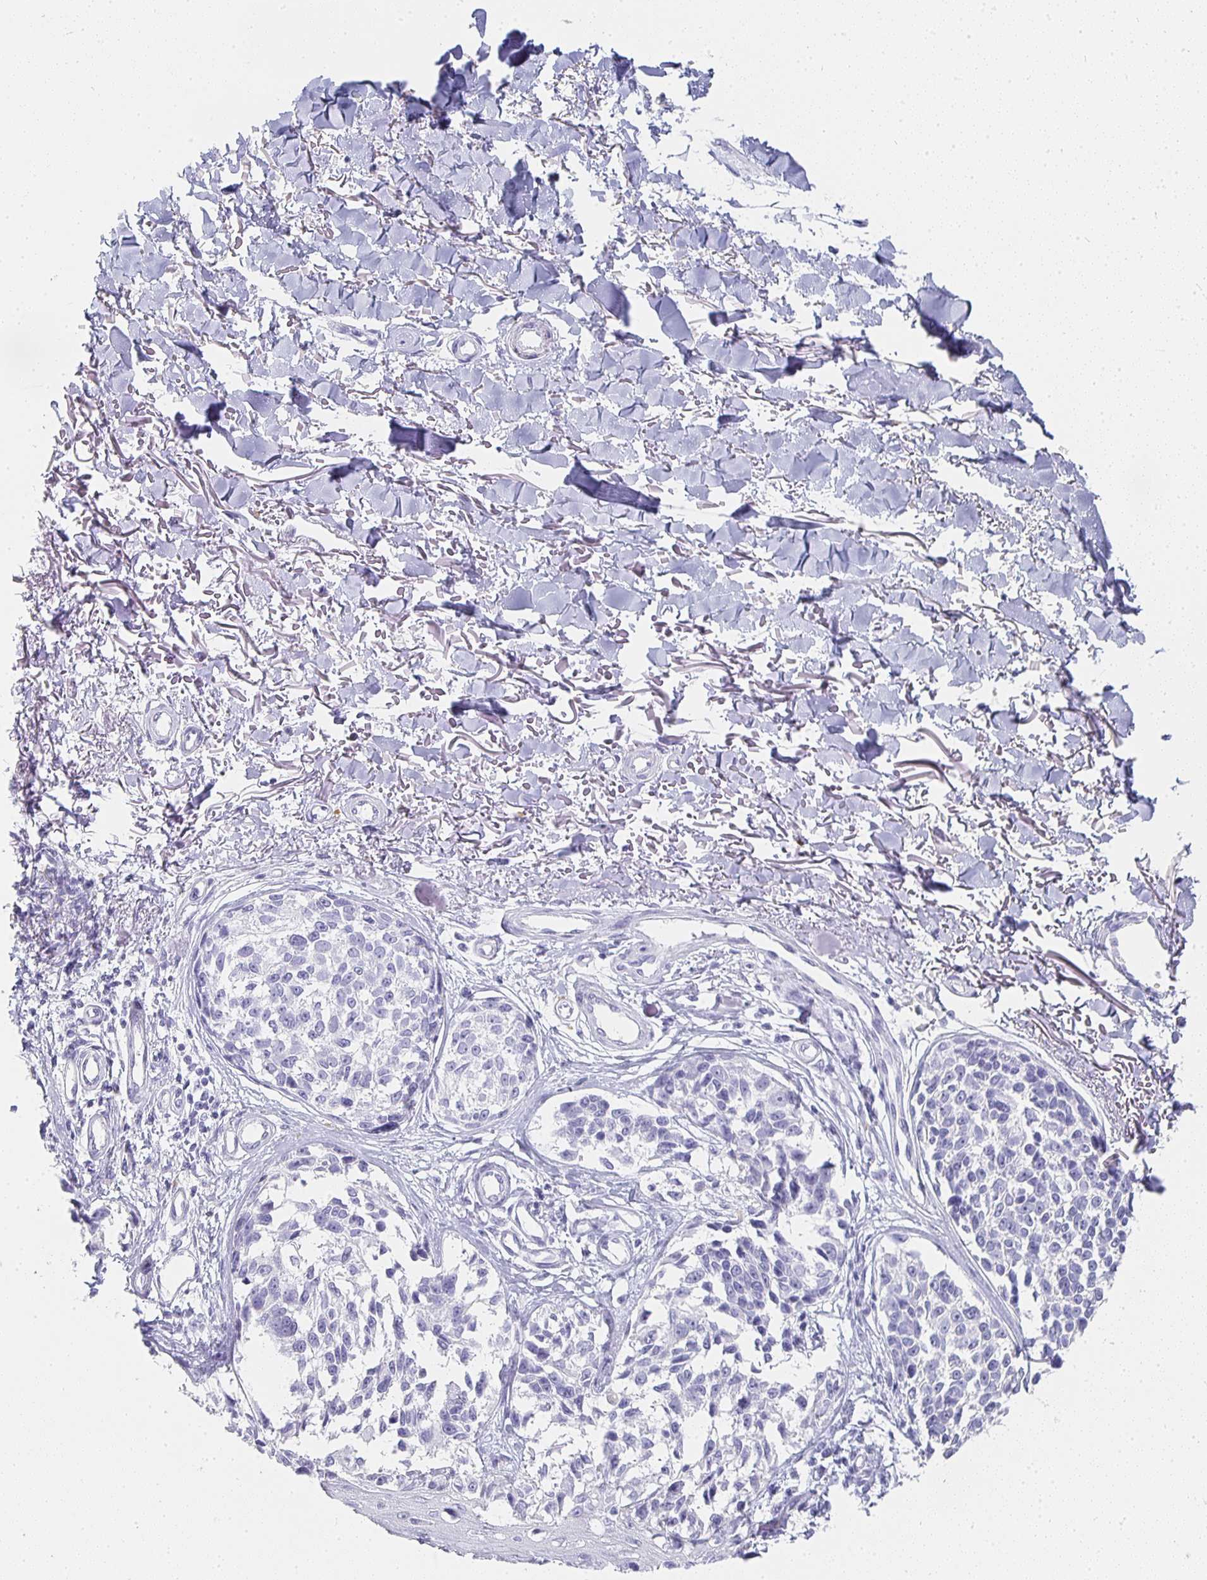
{"staining": {"intensity": "negative", "quantity": "none", "location": "none"}, "tissue": "melanoma", "cell_type": "Tumor cells", "image_type": "cancer", "snomed": [{"axis": "morphology", "description": "Malignant melanoma, NOS"}, {"axis": "topography", "description": "Skin"}], "caption": "There is no significant staining in tumor cells of malignant melanoma.", "gene": "TPSD1", "patient": {"sex": "male", "age": 73}}